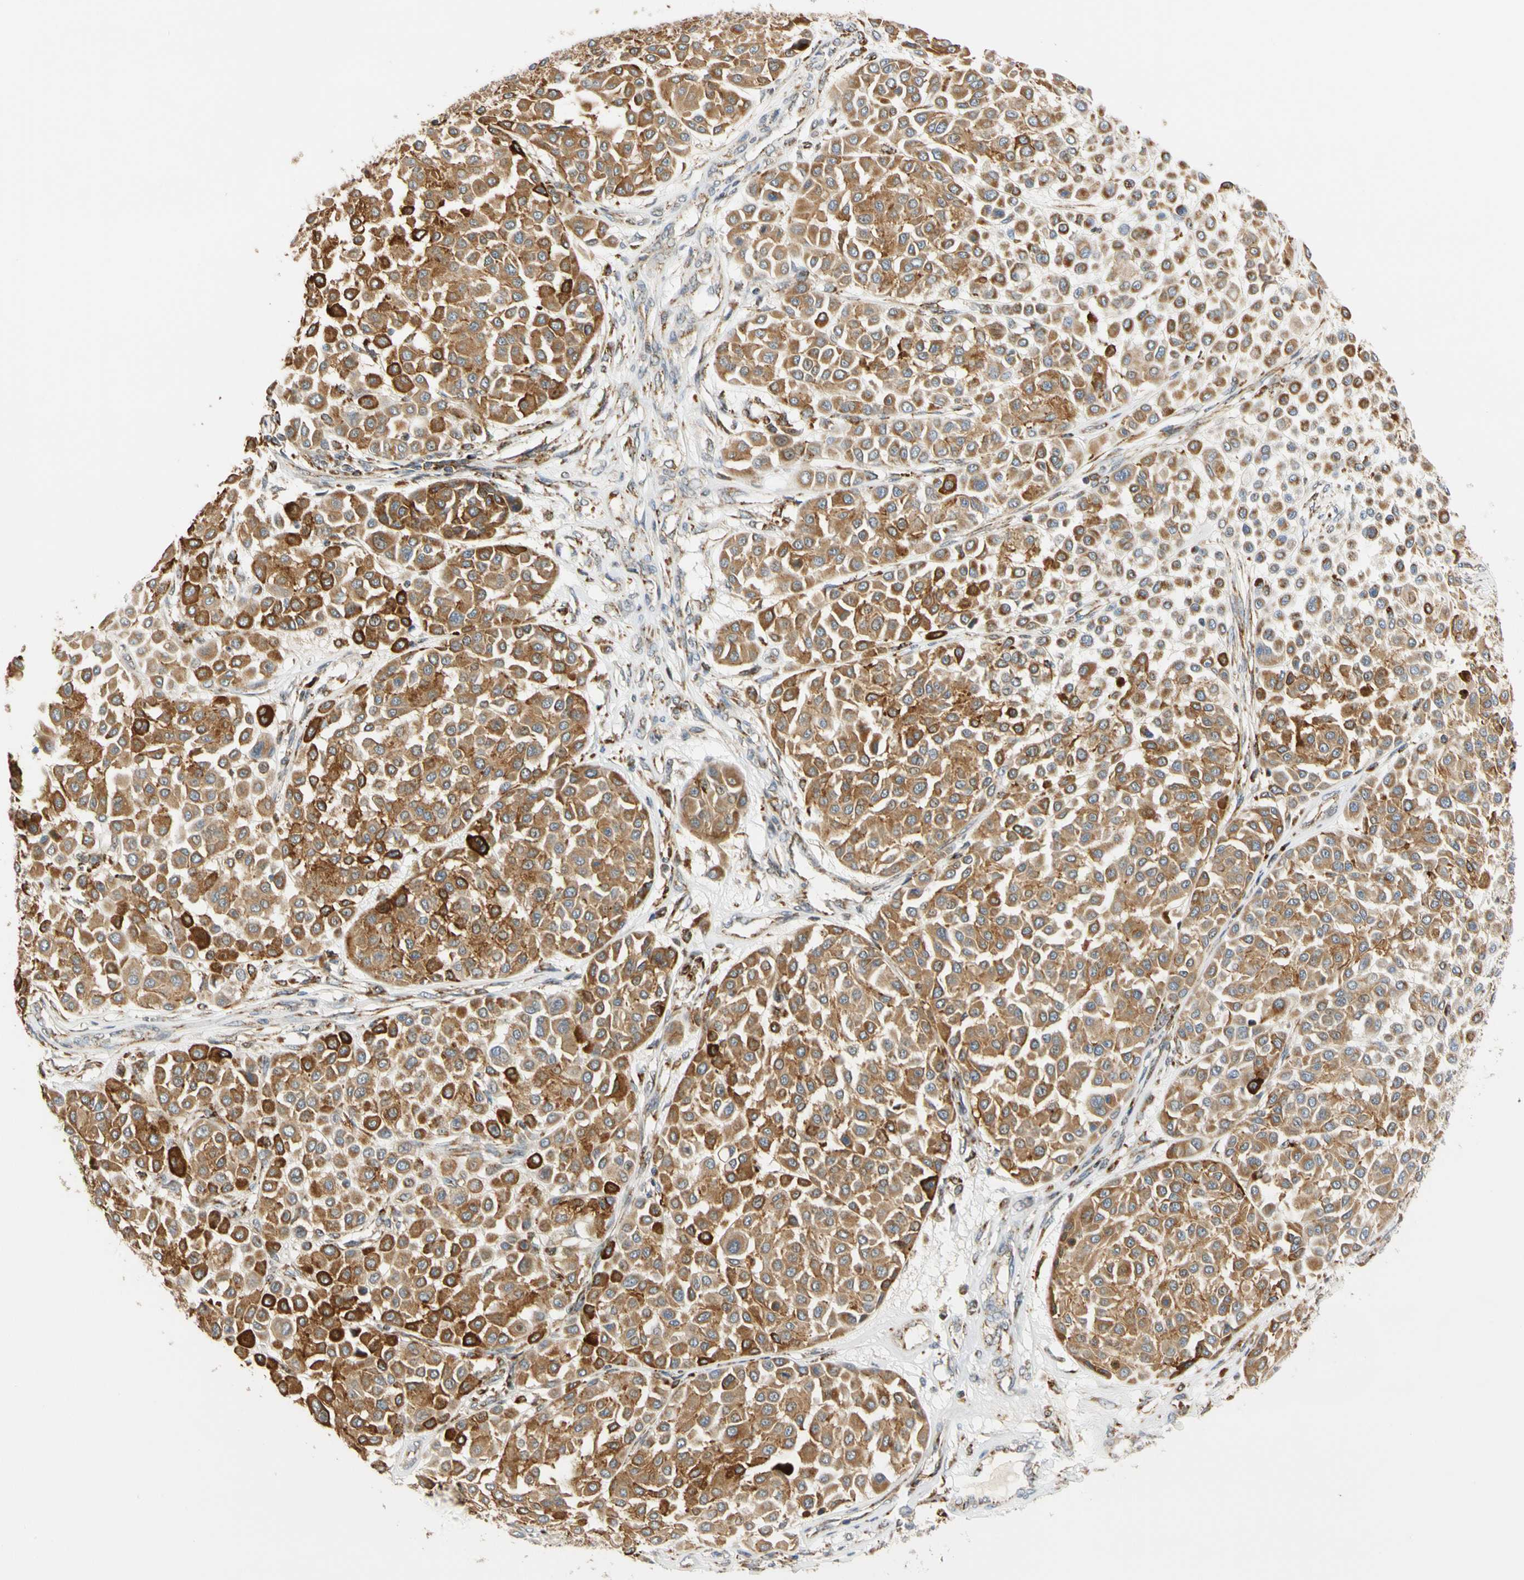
{"staining": {"intensity": "moderate", "quantity": ">75%", "location": "cytoplasmic/membranous"}, "tissue": "melanoma", "cell_type": "Tumor cells", "image_type": "cancer", "snomed": [{"axis": "morphology", "description": "Malignant melanoma, Metastatic site"}, {"axis": "topography", "description": "Soft tissue"}], "caption": "Immunohistochemical staining of human melanoma demonstrates medium levels of moderate cytoplasmic/membranous protein positivity in approximately >75% of tumor cells. The staining was performed using DAB, with brown indicating positive protein expression. Nuclei are stained blue with hematoxylin.", "gene": "SFXN3", "patient": {"sex": "male", "age": 41}}